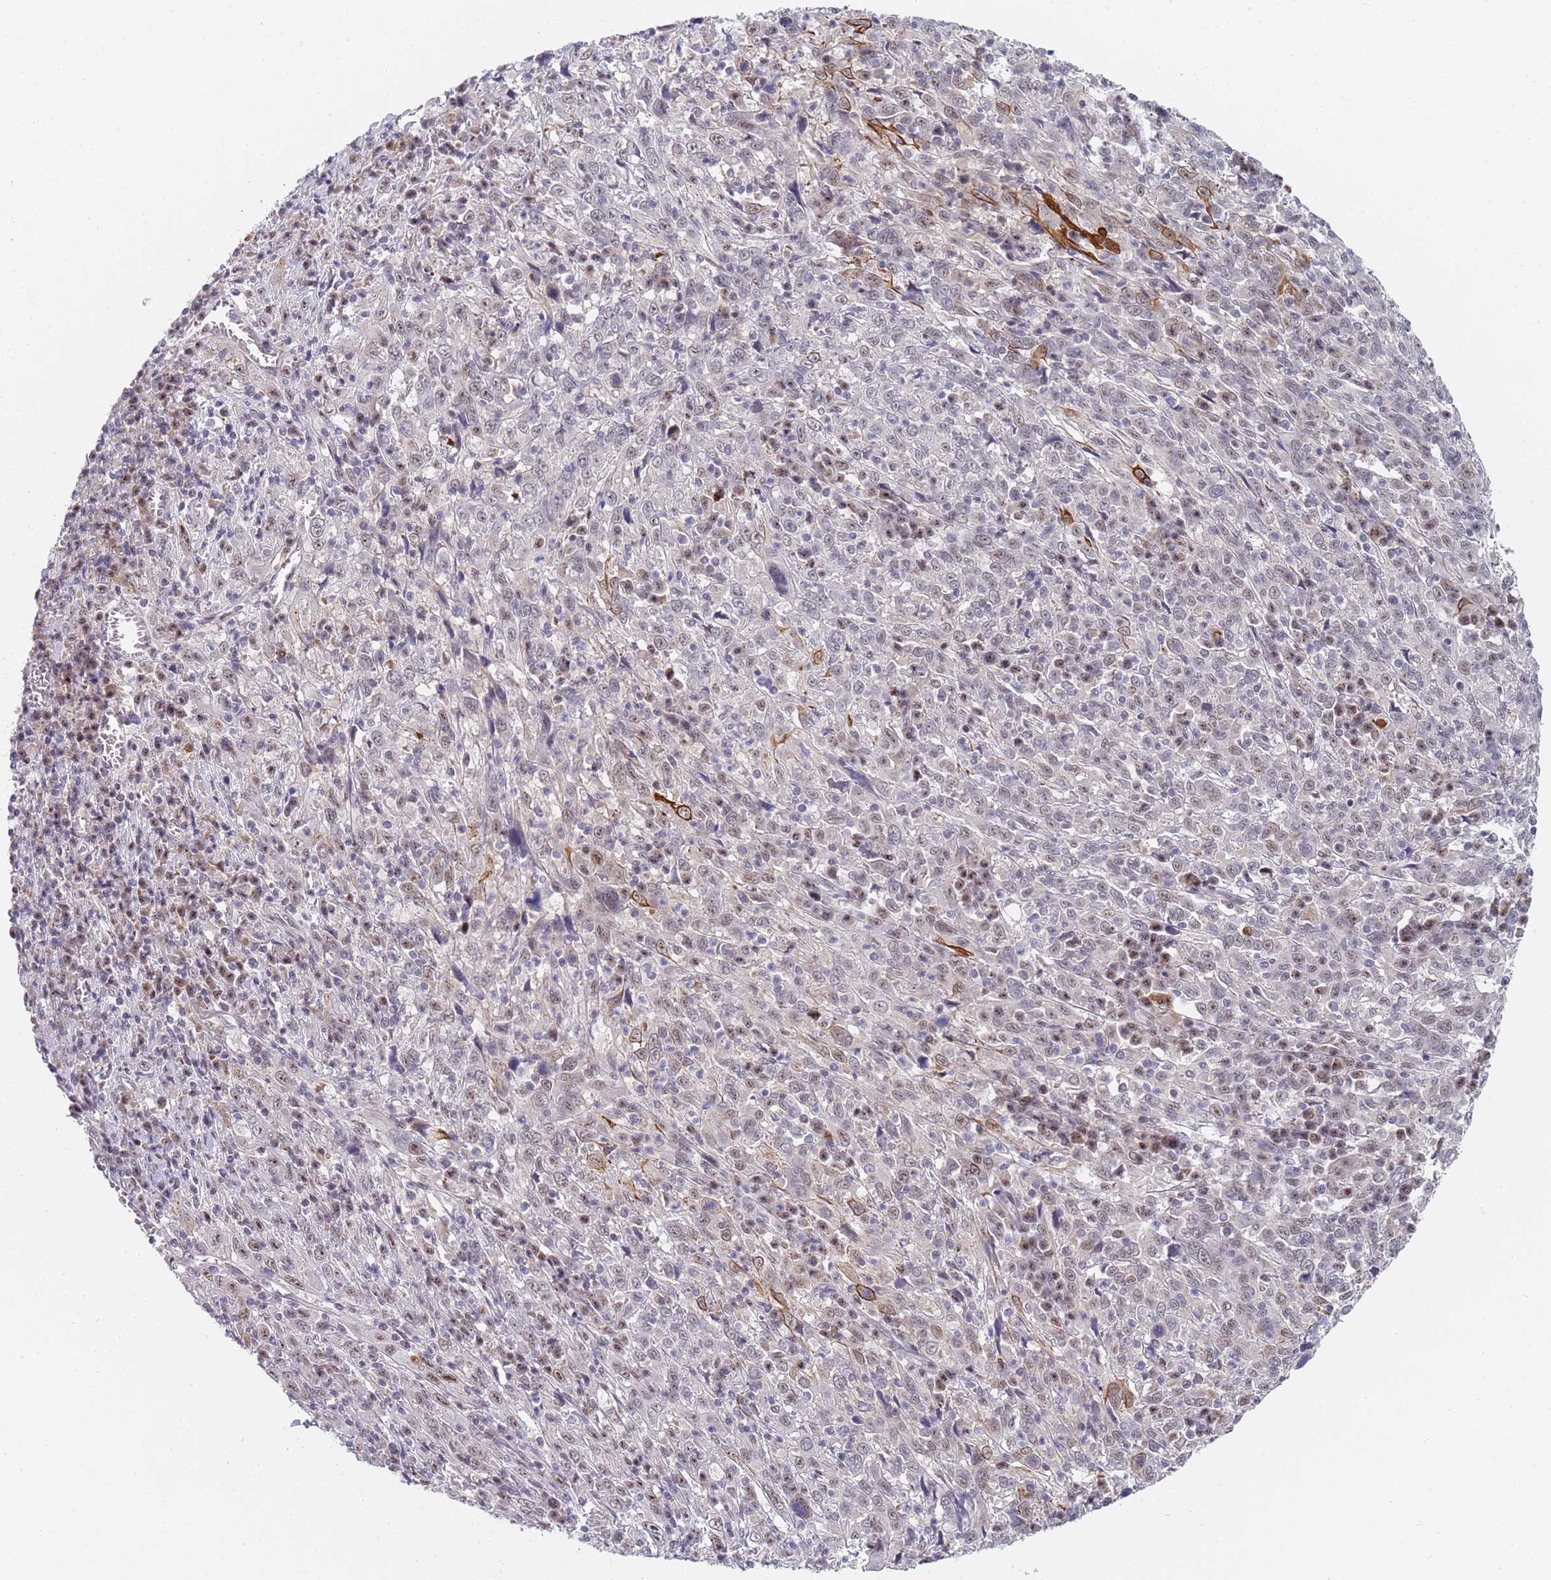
{"staining": {"intensity": "weak", "quantity": "25%-75%", "location": "nuclear"}, "tissue": "cervical cancer", "cell_type": "Tumor cells", "image_type": "cancer", "snomed": [{"axis": "morphology", "description": "Squamous cell carcinoma, NOS"}, {"axis": "topography", "description": "Cervix"}], "caption": "An immunohistochemistry (IHC) image of neoplastic tissue is shown. Protein staining in brown shows weak nuclear positivity in cervical cancer (squamous cell carcinoma) within tumor cells. (brown staining indicates protein expression, while blue staining denotes nuclei).", "gene": "PLCL2", "patient": {"sex": "female", "age": 46}}